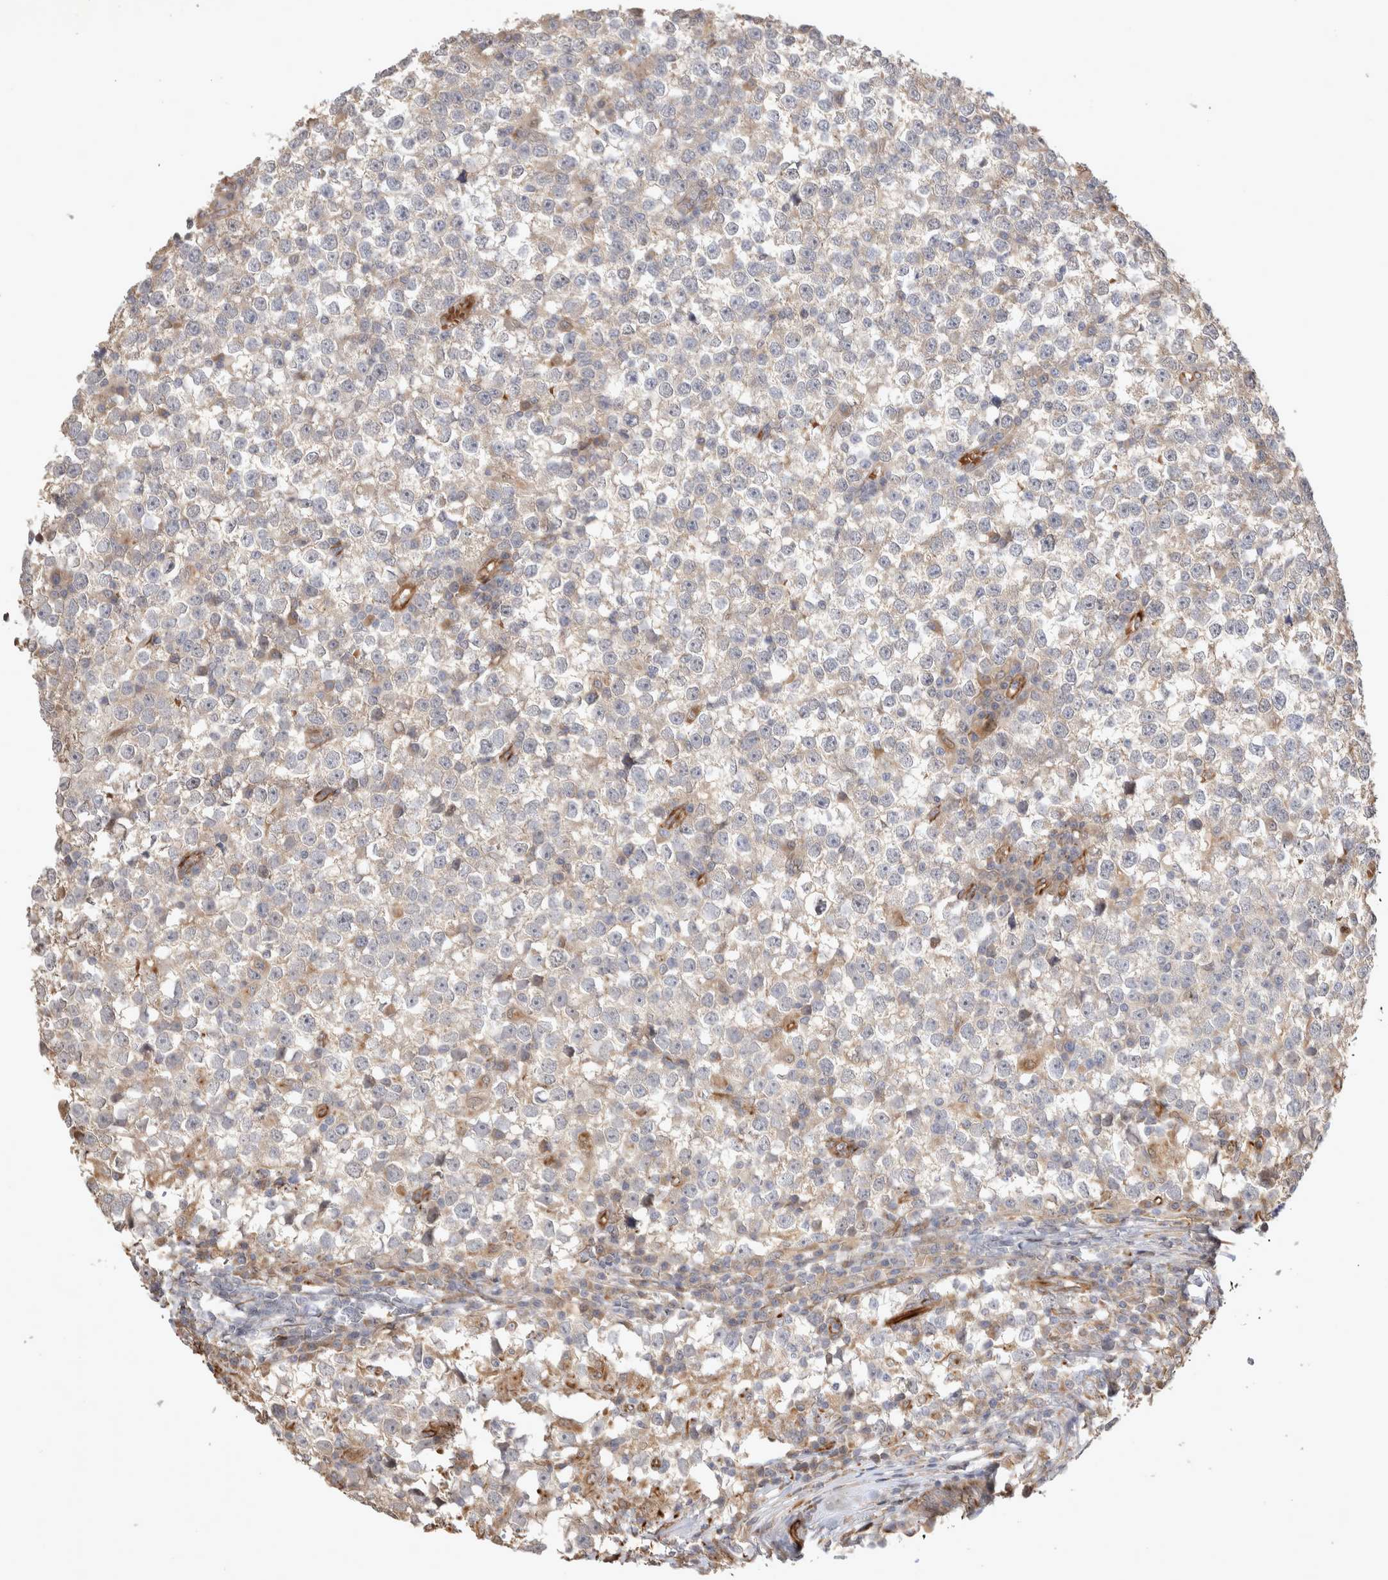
{"staining": {"intensity": "weak", "quantity": "<25%", "location": "cytoplasmic/membranous"}, "tissue": "testis cancer", "cell_type": "Tumor cells", "image_type": "cancer", "snomed": [{"axis": "morphology", "description": "Seminoma, NOS"}, {"axis": "topography", "description": "Testis"}], "caption": "DAB (3,3'-diaminobenzidine) immunohistochemical staining of testis cancer (seminoma) shows no significant staining in tumor cells. (DAB immunohistochemistry visualized using brightfield microscopy, high magnification).", "gene": "NMU", "patient": {"sex": "male", "age": 65}}